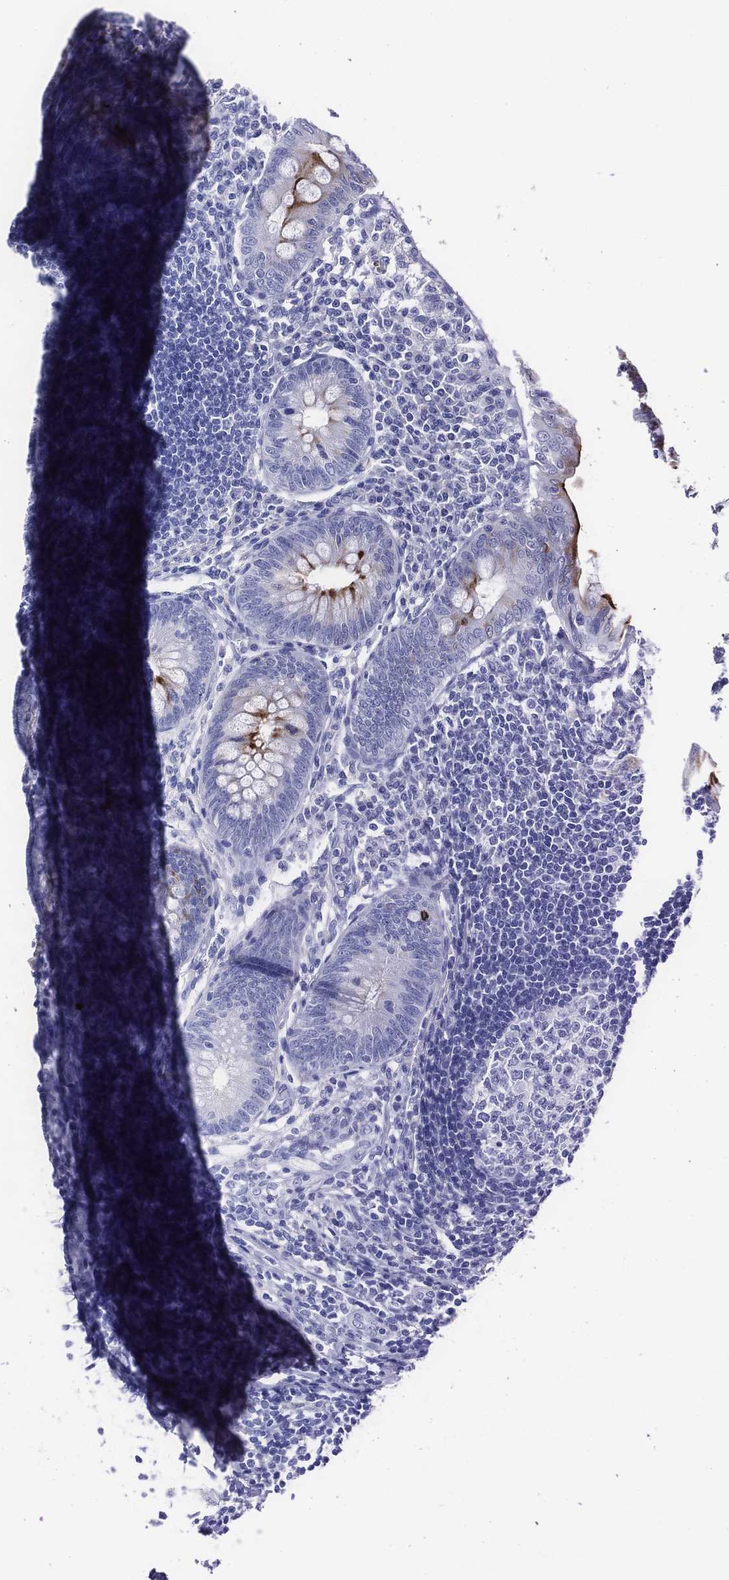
{"staining": {"intensity": "strong", "quantity": "<25%", "location": "cytoplasmic/membranous"}, "tissue": "appendix", "cell_type": "Glandular cells", "image_type": "normal", "snomed": [{"axis": "morphology", "description": "Normal tissue, NOS"}, {"axis": "morphology", "description": "Inflammation, NOS"}, {"axis": "topography", "description": "Appendix"}], "caption": "Protein staining of unremarkable appendix displays strong cytoplasmic/membranous staining in about <25% of glandular cells. (Stains: DAB in brown, nuclei in blue, Microscopy: brightfield microscopy at high magnification).", "gene": "ACE2", "patient": {"sex": "male", "age": 16}}